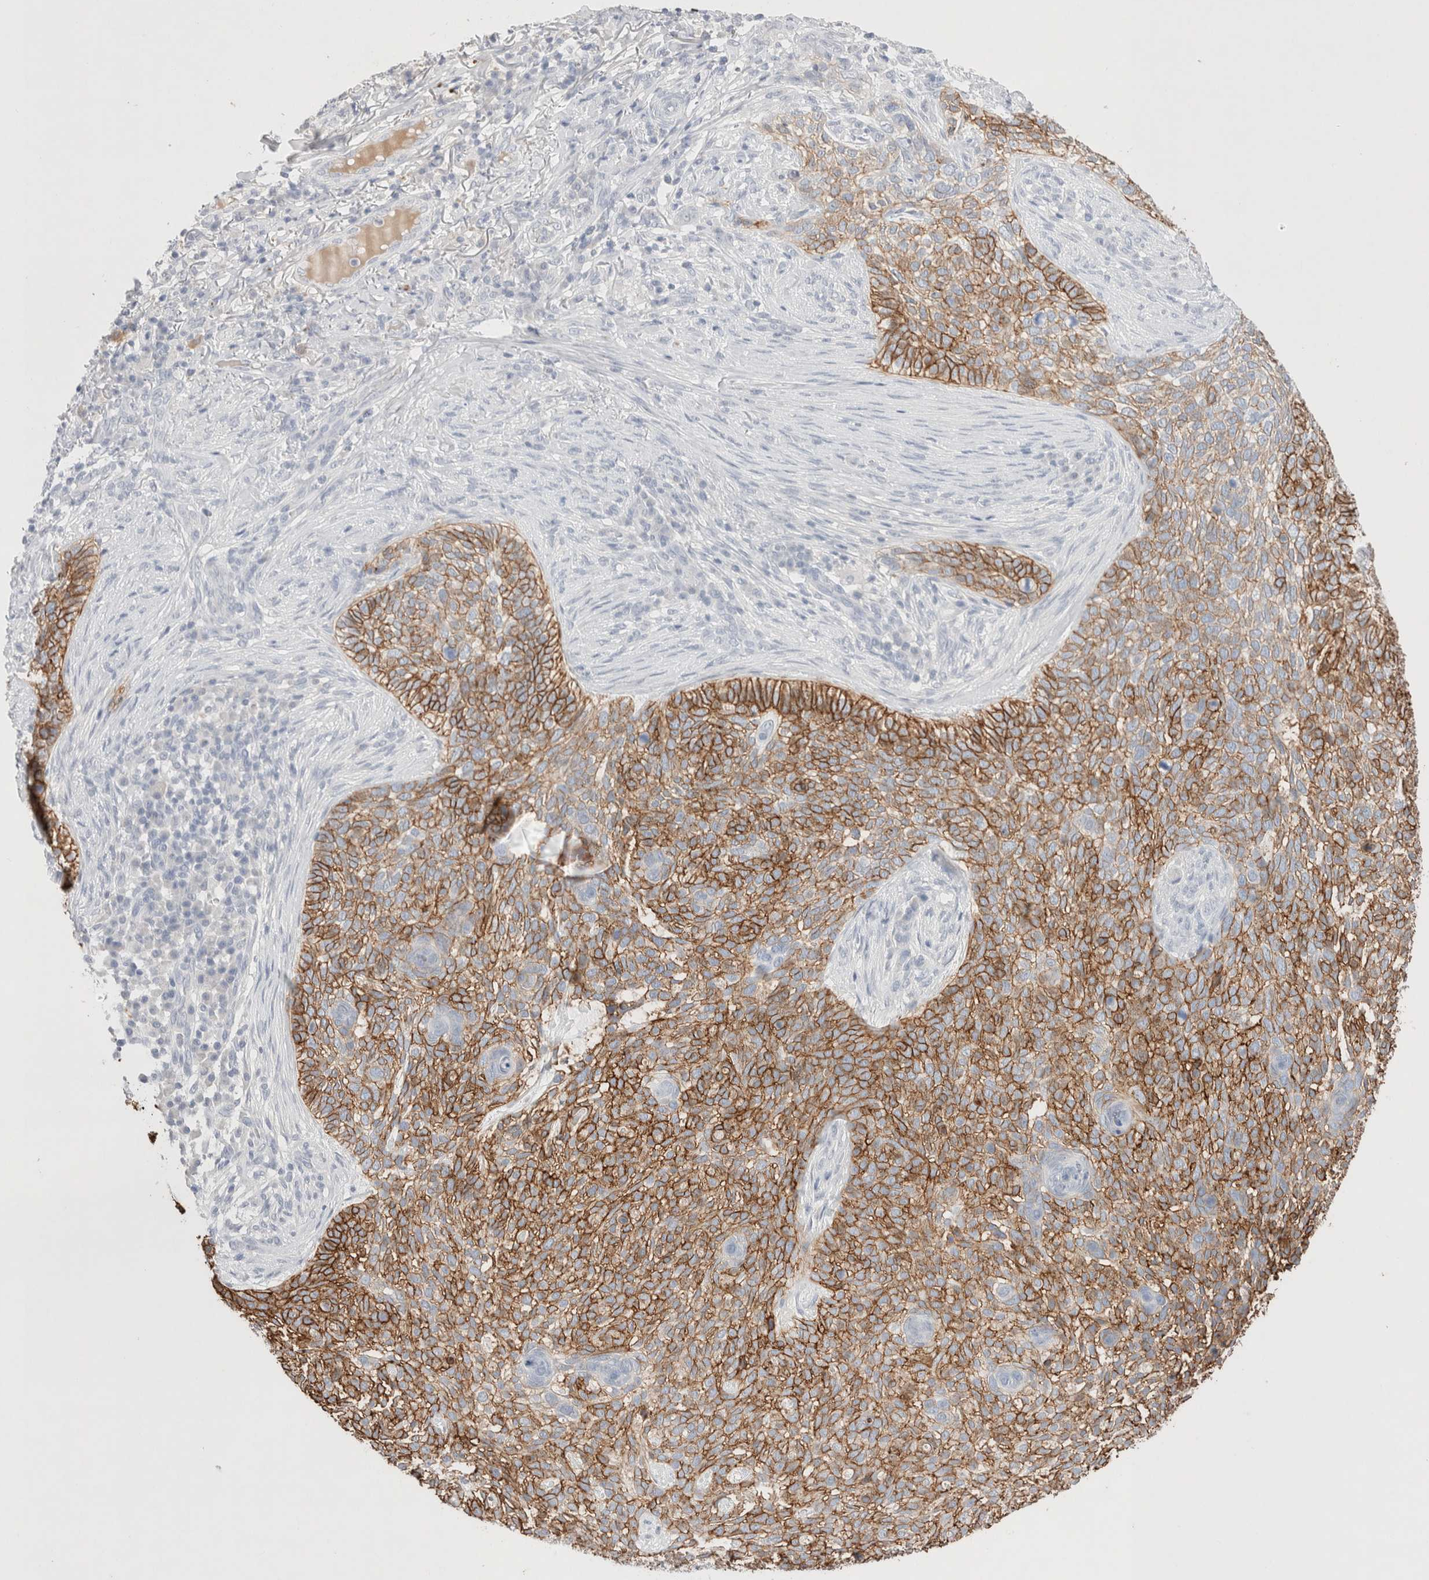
{"staining": {"intensity": "strong", "quantity": ">75%", "location": "cytoplasmic/membranous"}, "tissue": "skin cancer", "cell_type": "Tumor cells", "image_type": "cancer", "snomed": [{"axis": "morphology", "description": "Basal cell carcinoma"}, {"axis": "topography", "description": "Skin"}], "caption": "This micrograph shows basal cell carcinoma (skin) stained with IHC to label a protein in brown. The cytoplasmic/membranous of tumor cells show strong positivity for the protein. Nuclei are counter-stained blue.", "gene": "EPCAM", "patient": {"sex": "female", "age": 64}}